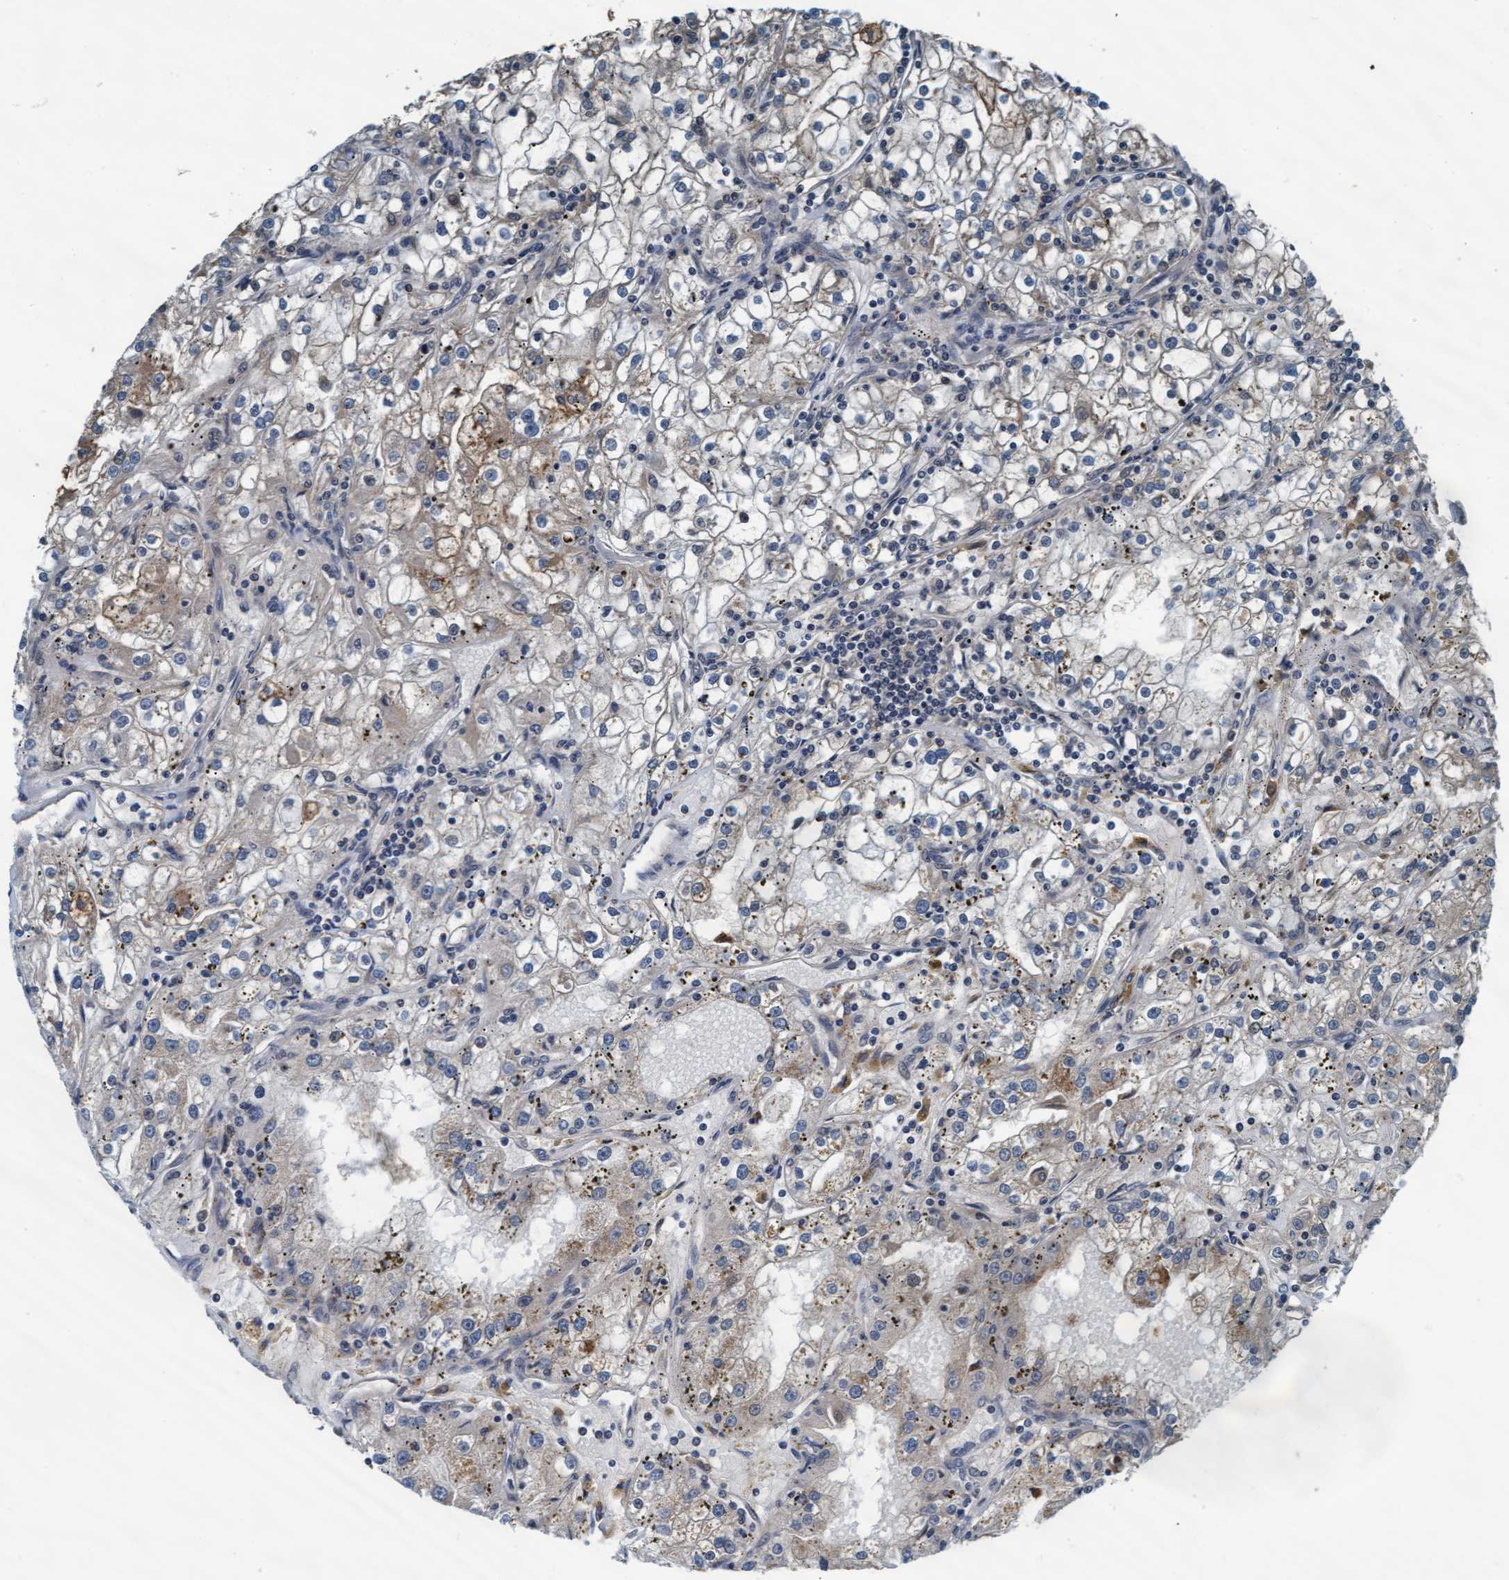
{"staining": {"intensity": "negative", "quantity": "none", "location": "none"}, "tissue": "renal cancer", "cell_type": "Tumor cells", "image_type": "cancer", "snomed": [{"axis": "morphology", "description": "Adenocarcinoma, NOS"}, {"axis": "topography", "description": "Kidney"}], "caption": "A photomicrograph of renal cancer (adenocarcinoma) stained for a protein exhibits no brown staining in tumor cells. (Immunohistochemistry (ihc), brightfield microscopy, high magnification).", "gene": "WASF1", "patient": {"sex": "male", "age": 56}}